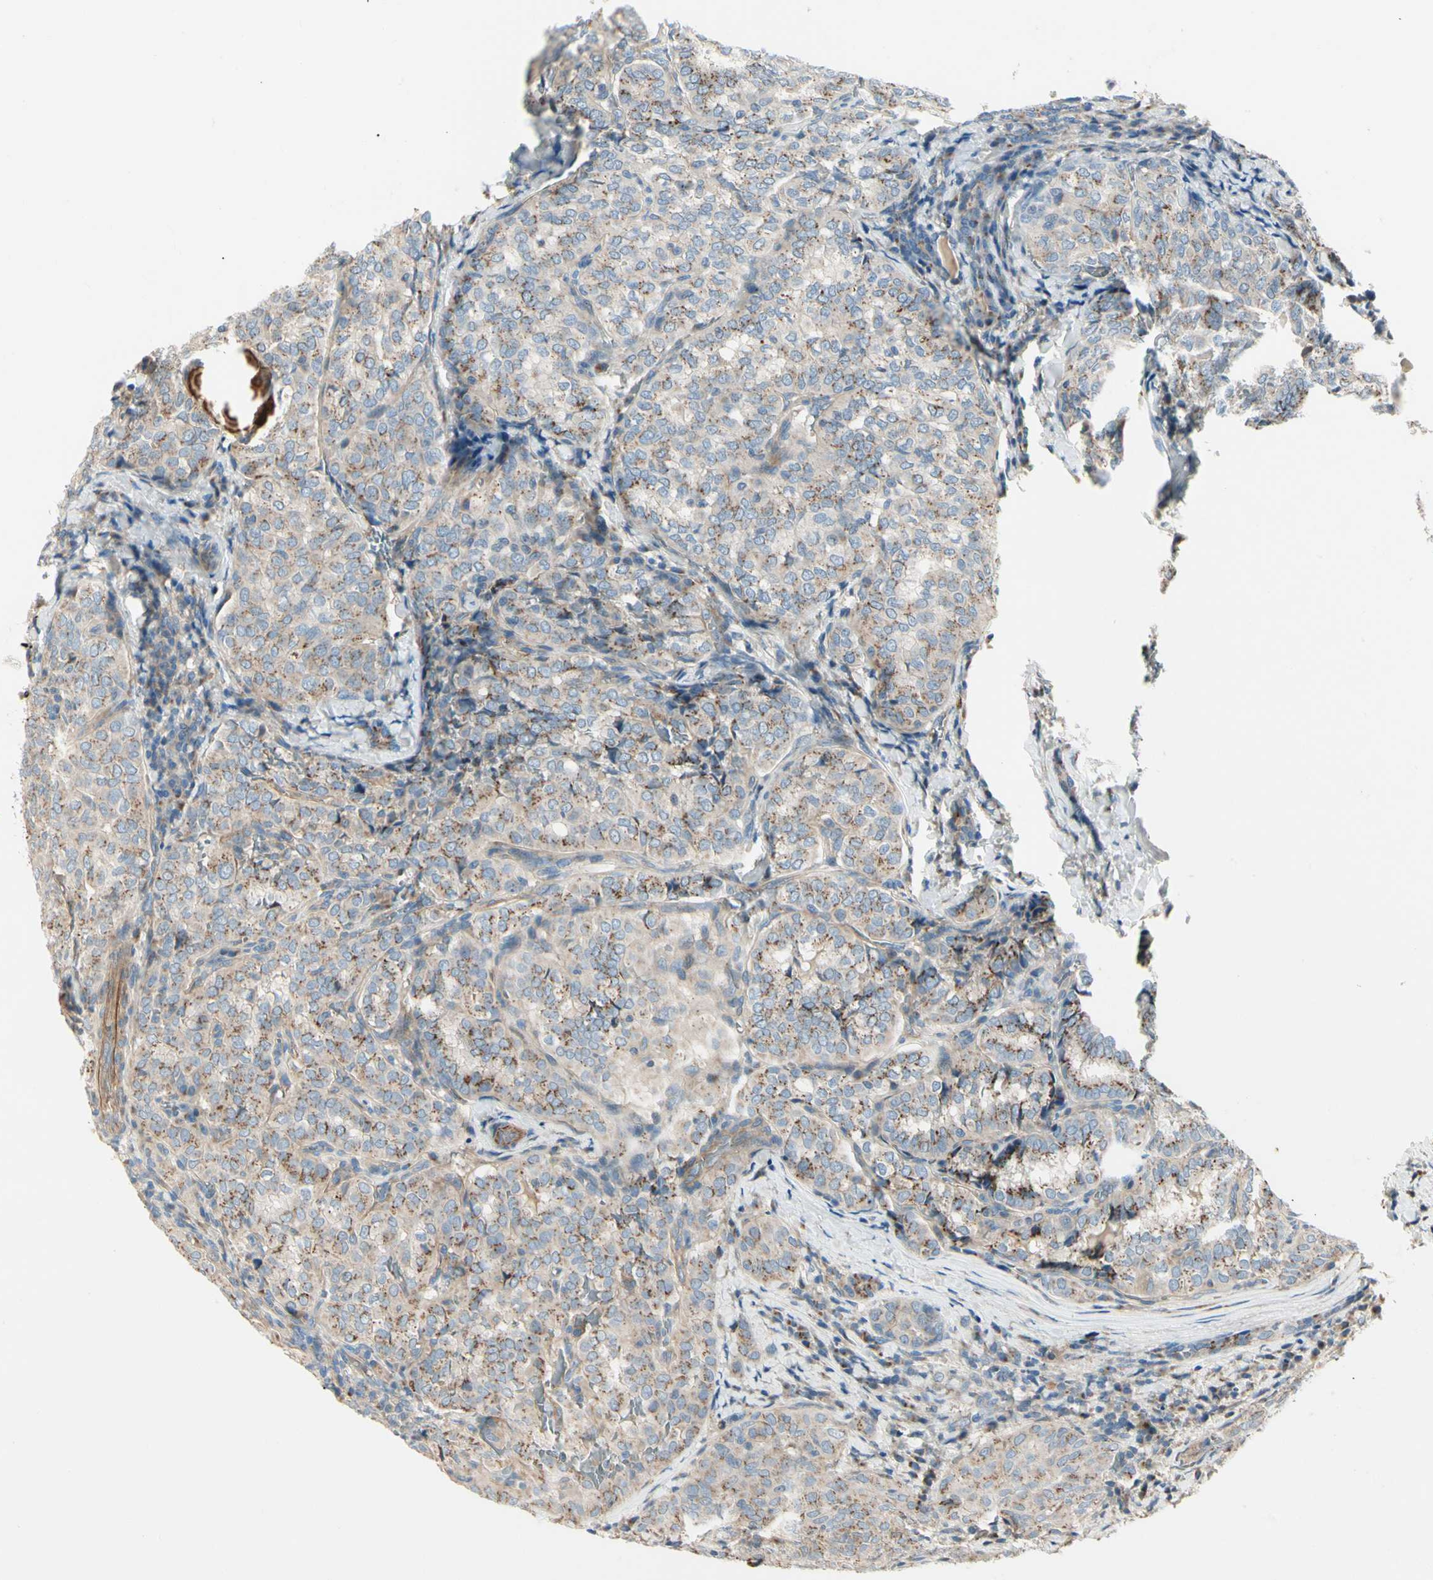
{"staining": {"intensity": "moderate", "quantity": ">75%", "location": "cytoplasmic/membranous"}, "tissue": "thyroid cancer", "cell_type": "Tumor cells", "image_type": "cancer", "snomed": [{"axis": "morphology", "description": "Normal tissue, NOS"}, {"axis": "morphology", "description": "Papillary adenocarcinoma, NOS"}, {"axis": "topography", "description": "Thyroid gland"}], "caption": "Papillary adenocarcinoma (thyroid) stained for a protein demonstrates moderate cytoplasmic/membranous positivity in tumor cells.", "gene": "ABCA3", "patient": {"sex": "female", "age": 30}}